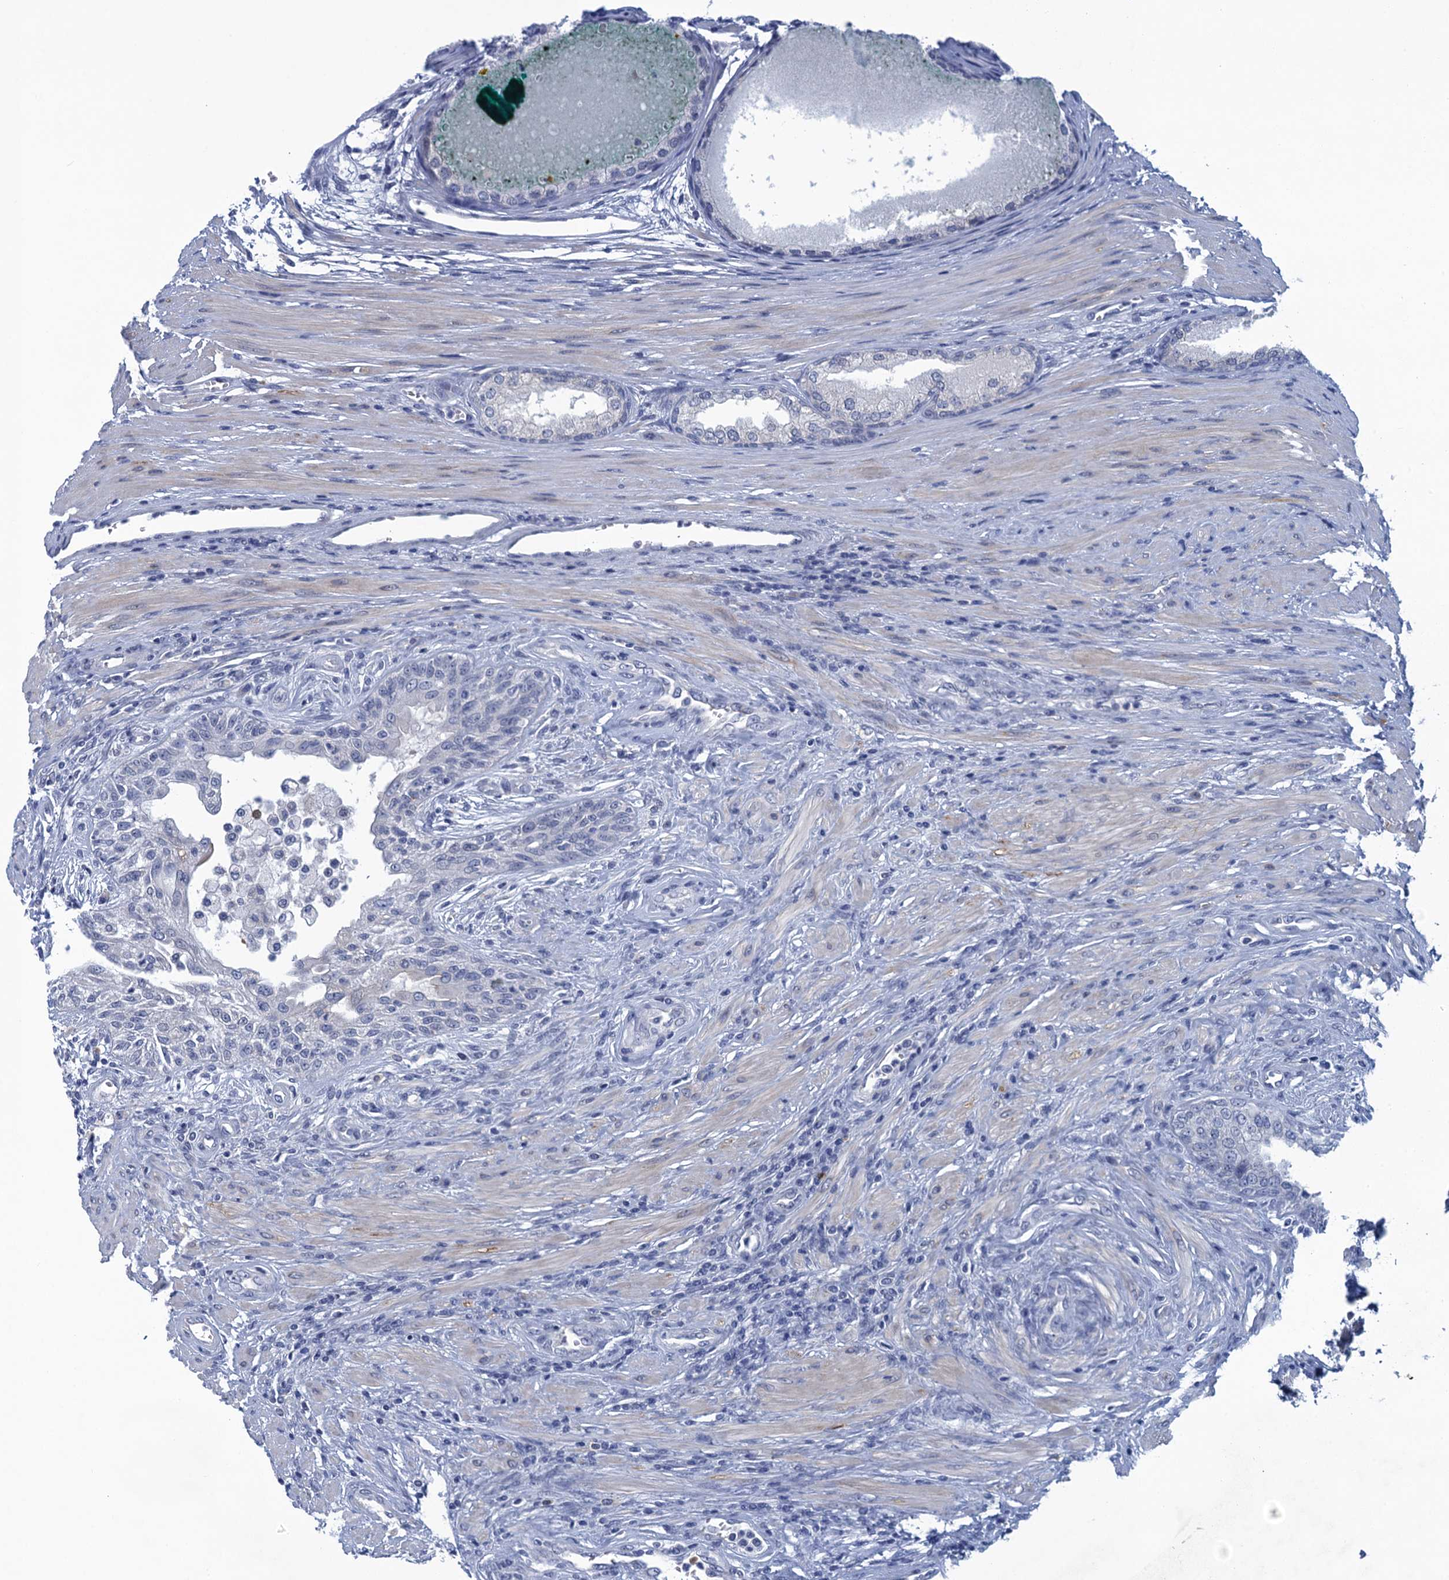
{"staining": {"intensity": "negative", "quantity": "none", "location": "none"}, "tissue": "prostate cancer", "cell_type": "Tumor cells", "image_type": "cancer", "snomed": [{"axis": "morphology", "description": "Normal tissue, NOS"}, {"axis": "morphology", "description": "Adenocarcinoma, Low grade"}, {"axis": "topography", "description": "Prostate"}, {"axis": "topography", "description": "Peripheral nerve tissue"}], "caption": "The histopathology image demonstrates no significant staining in tumor cells of prostate cancer.", "gene": "SCEL", "patient": {"sex": "male", "age": 71}}